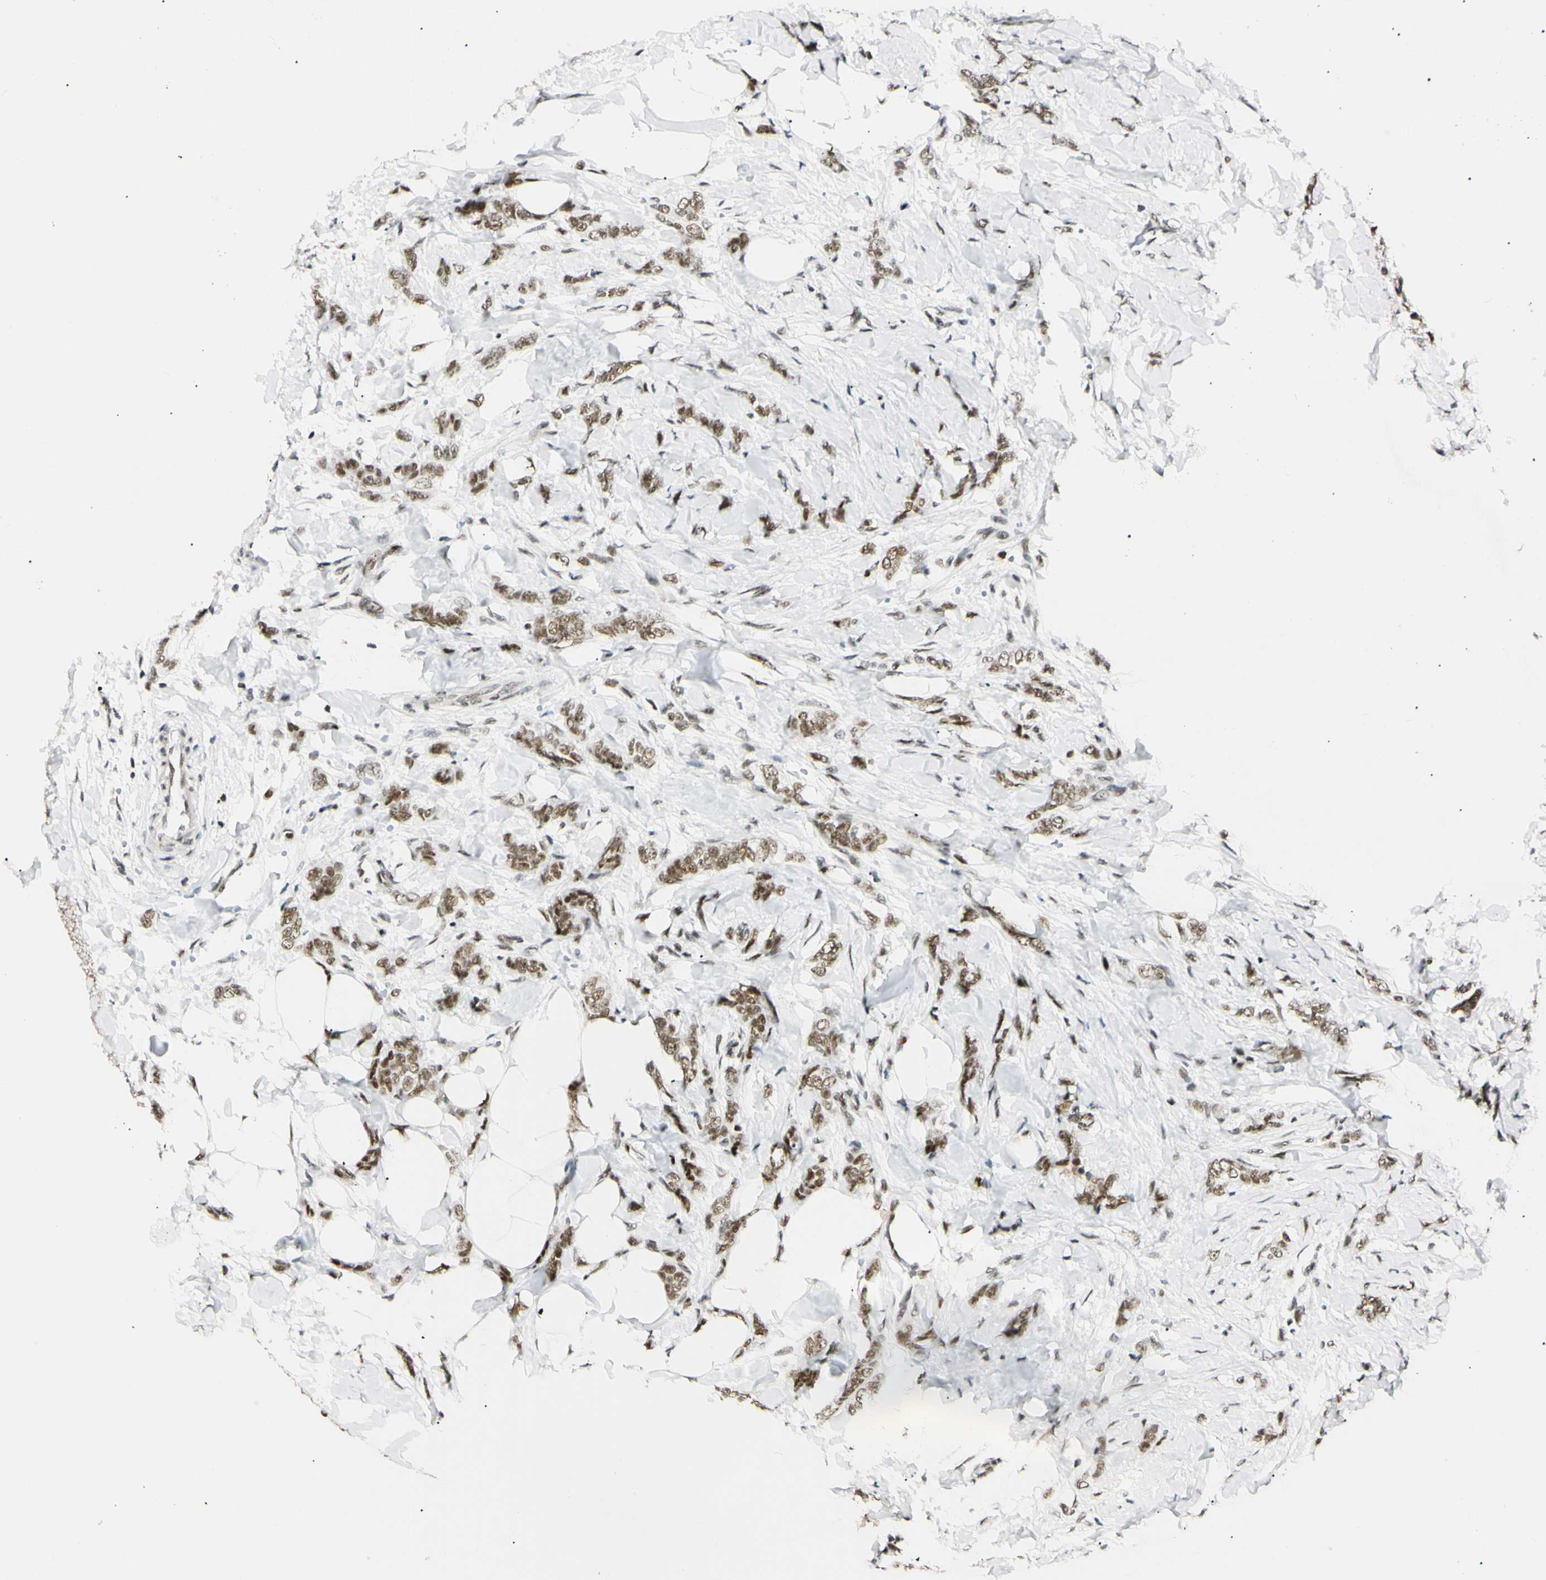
{"staining": {"intensity": "moderate", "quantity": ">75%", "location": "nuclear"}, "tissue": "breast cancer", "cell_type": "Tumor cells", "image_type": "cancer", "snomed": [{"axis": "morphology", "description": "Lobular carcinoma, in situ"}, {"axis": "morphology", "description": "Lobular carcinoma"}, {"axis": "topography", "description": "Breast"}], "caption": "Immunohistochemical staining of breast cancer reveals moderate nuclear protein expression in approximately >75% of tumor cells. (IHC, brightfield microscopy, high magnification).", "gene": "ZNF134", "patient": {"sex": "female", "age": 41}}